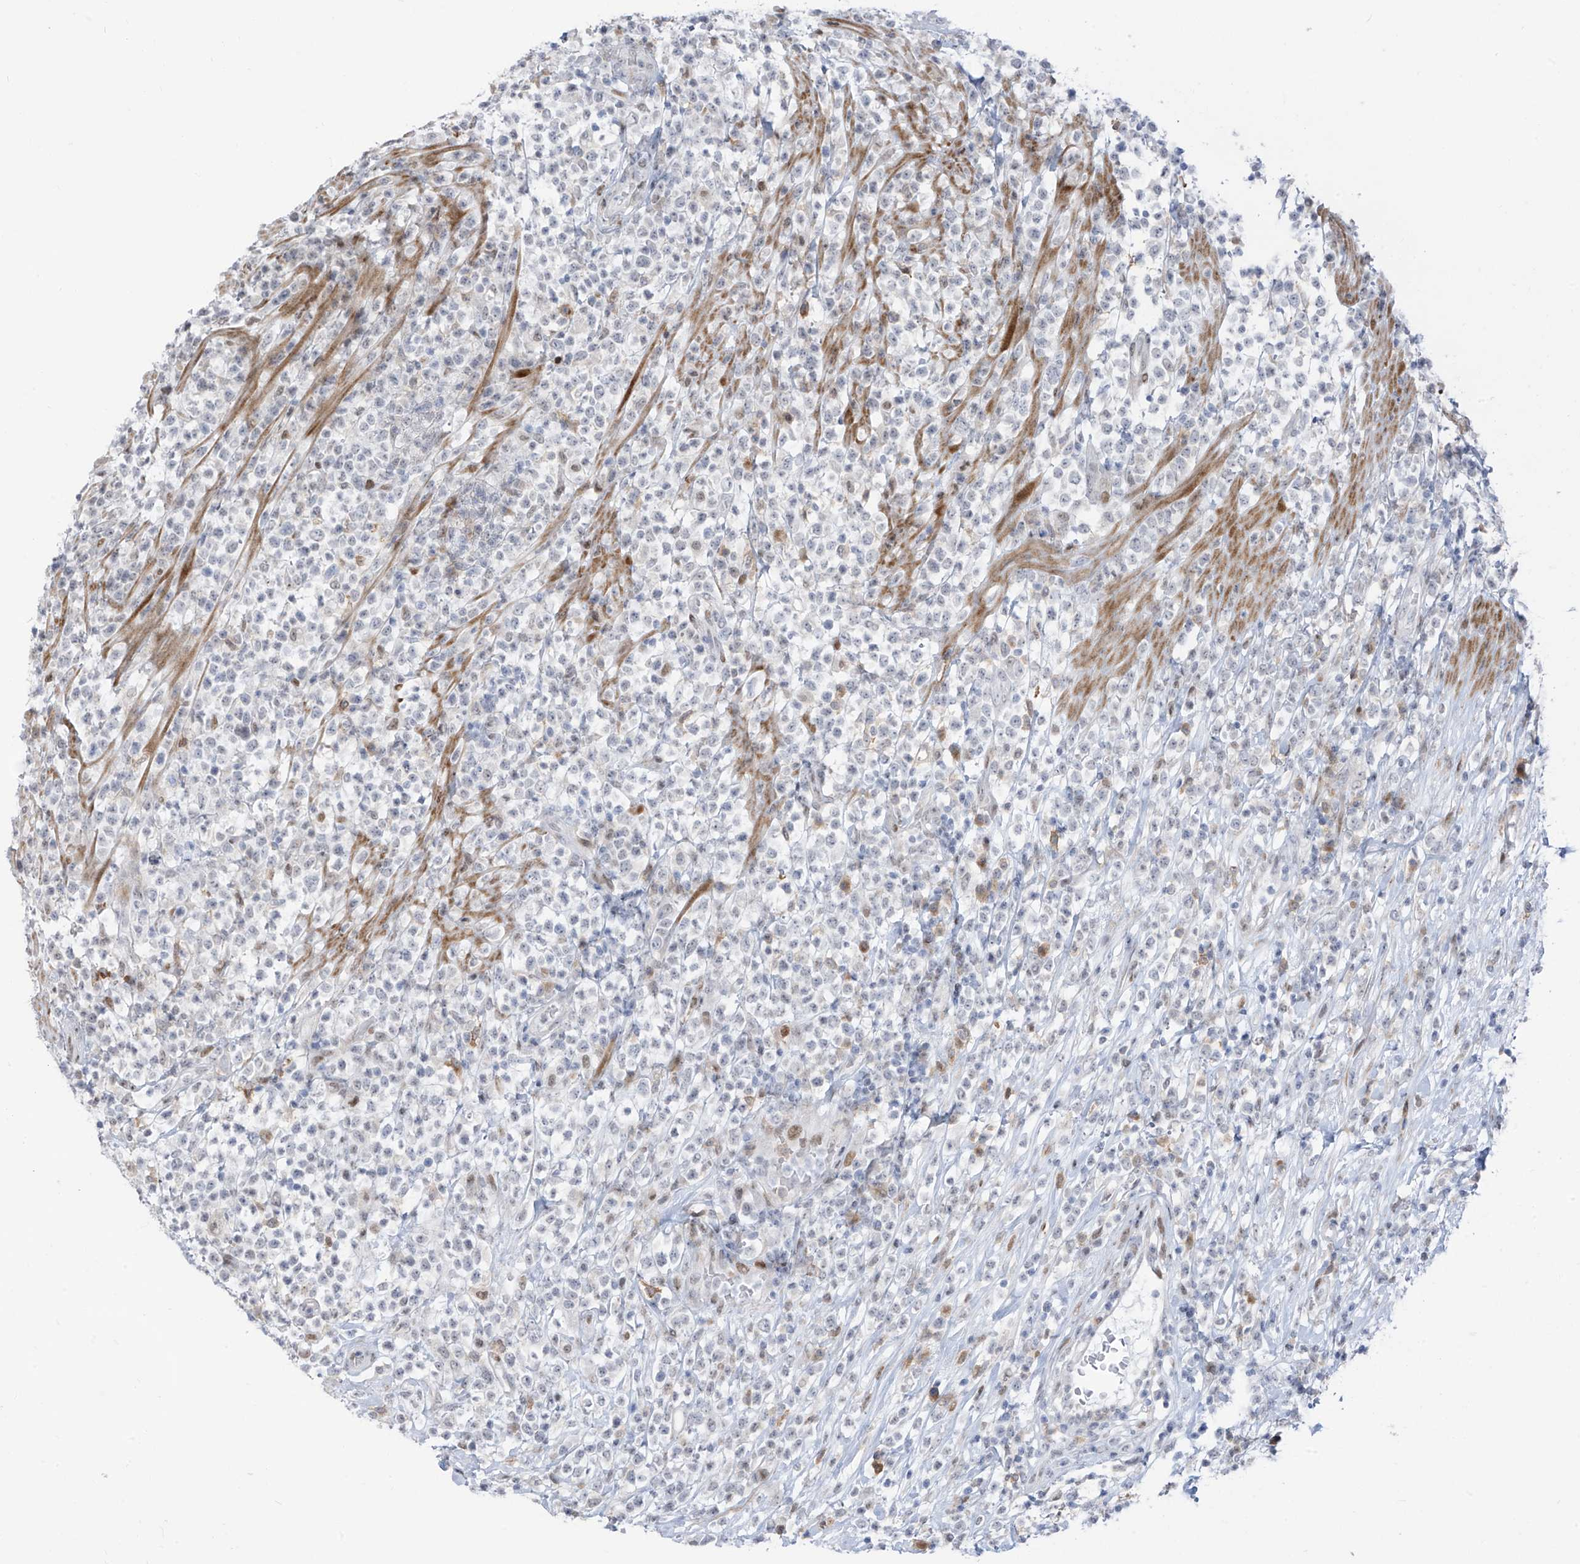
{"staining": {"intensity": "negative", "quantity": "none", "location": "none"}, "tissue": "lymphoma", "cell_type": "Tumor cells", "image_type": "cancer", "snomed": [{"axis": "morphology", "description": "Malignant lymphoma, non-Hodgkin's type, High grade"}, {"axis": "topography", "description": "Colon"}], "caption": "The immunohistochemistry image has no significant expression in tumor cells of high-grade malignant lymphoma, non-Hodgkin's type tissue. (DAB immunohistochemistry (IHC), high magnification).", "gene": "LIN9", "patient": {"sex": "female", "age": 53}}